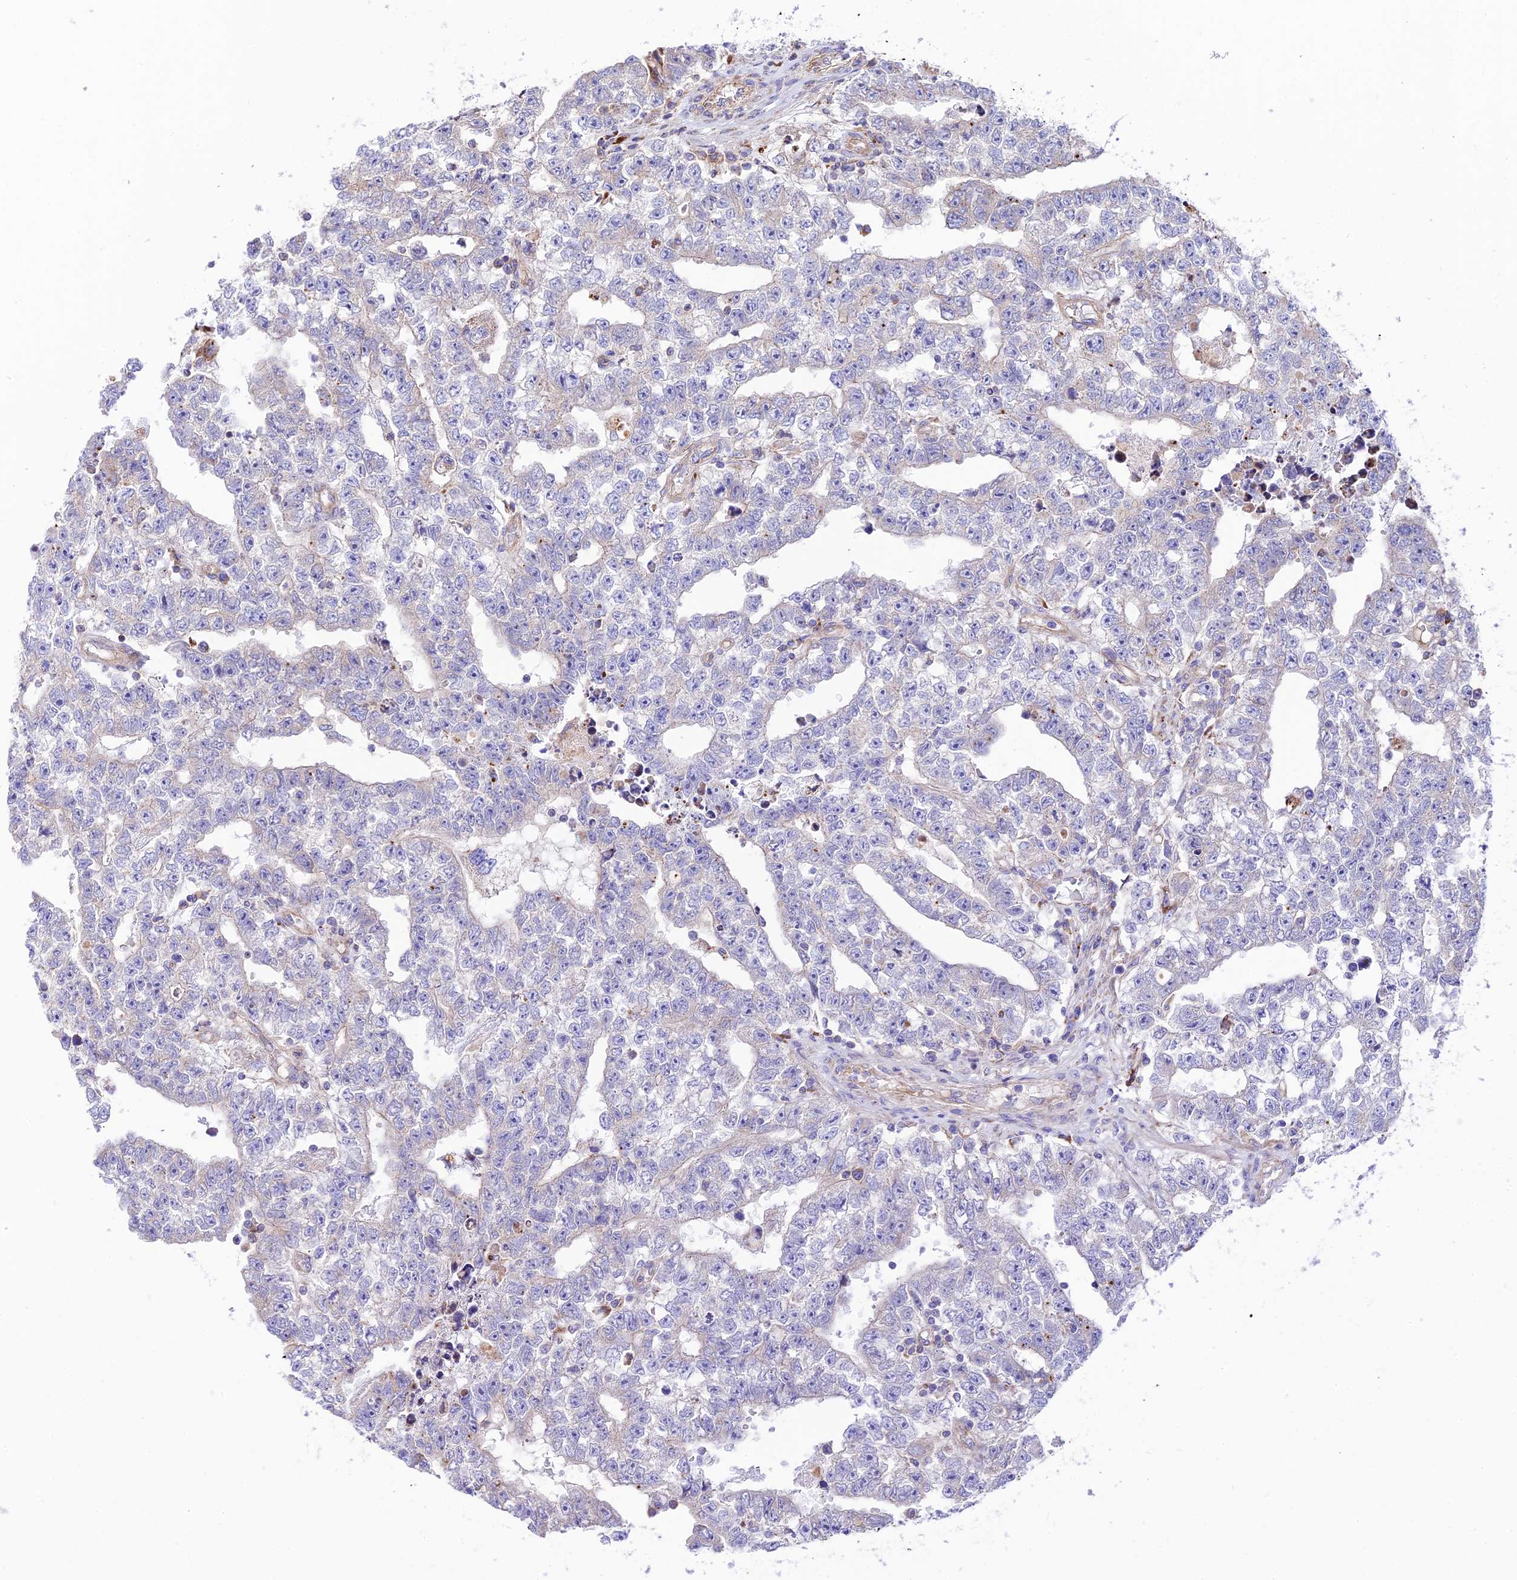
{"staining": {"intensity": "negative", "quantity": "none", "location": "none"}, "tissue": "testis cancer", "cell_type": "Tumor cells", "image_type": "cancer", "snomed": [{"axis": "morphology", "description": "Carcinoma, Embryonal, NOS"}, {"axis": "topography", "description": "Testis"}], "caption": "A high-resolution micrograph shows IHC staining of testis embryonal carcinoma, which demonstrates no significant expression in tumor cells. Nuclei are stained in blue.", "gene": "VPS13C", "patient": {"sex": "male", "age": 25}}